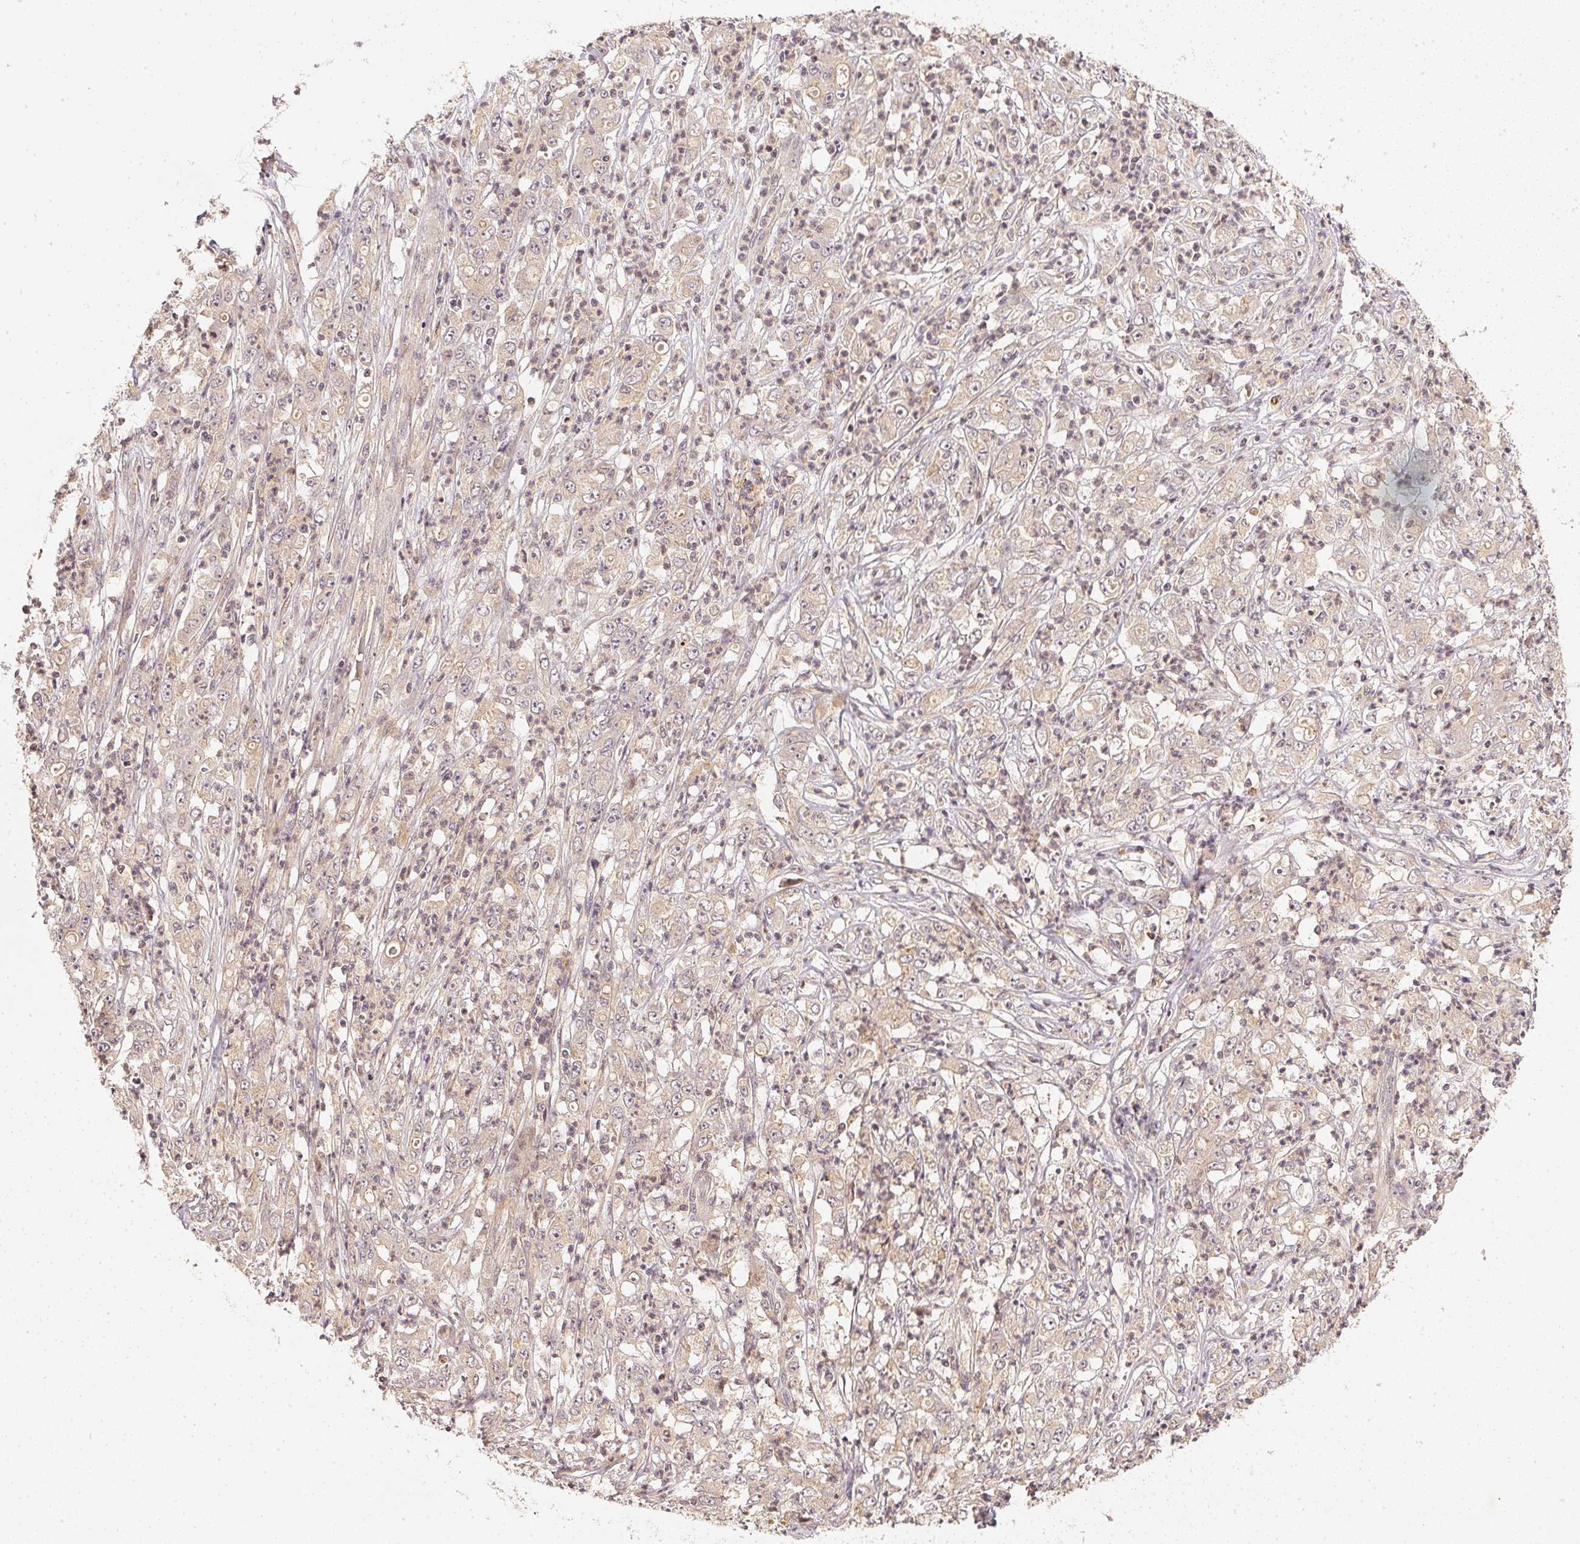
{"staining": {"intensity": "negative", "quantity": "none", "location": "none"}, "tissue": "stomach cancer", "cell_type": "Tumor cells", "image_type": "cancer", "snomed": [{"axis": "morphology", "description": "Adenocarcinoma, NOS"}, {"axis": "topography", "description": "Stomach, lower"}], "caption": "High magnification brightfield microscopy of adenocarcinoma (stomach) stained with DAB (3,3'-diaminobenzidine) (brown) and counterstained with hematoxylin (blue): tumor cells show no significant expression. (DAB immunohistochemistry (IHC) with hematoxylin counter stain).", "gene": "SERPINE1", "patient": {"sex": "female", "age": 71}}